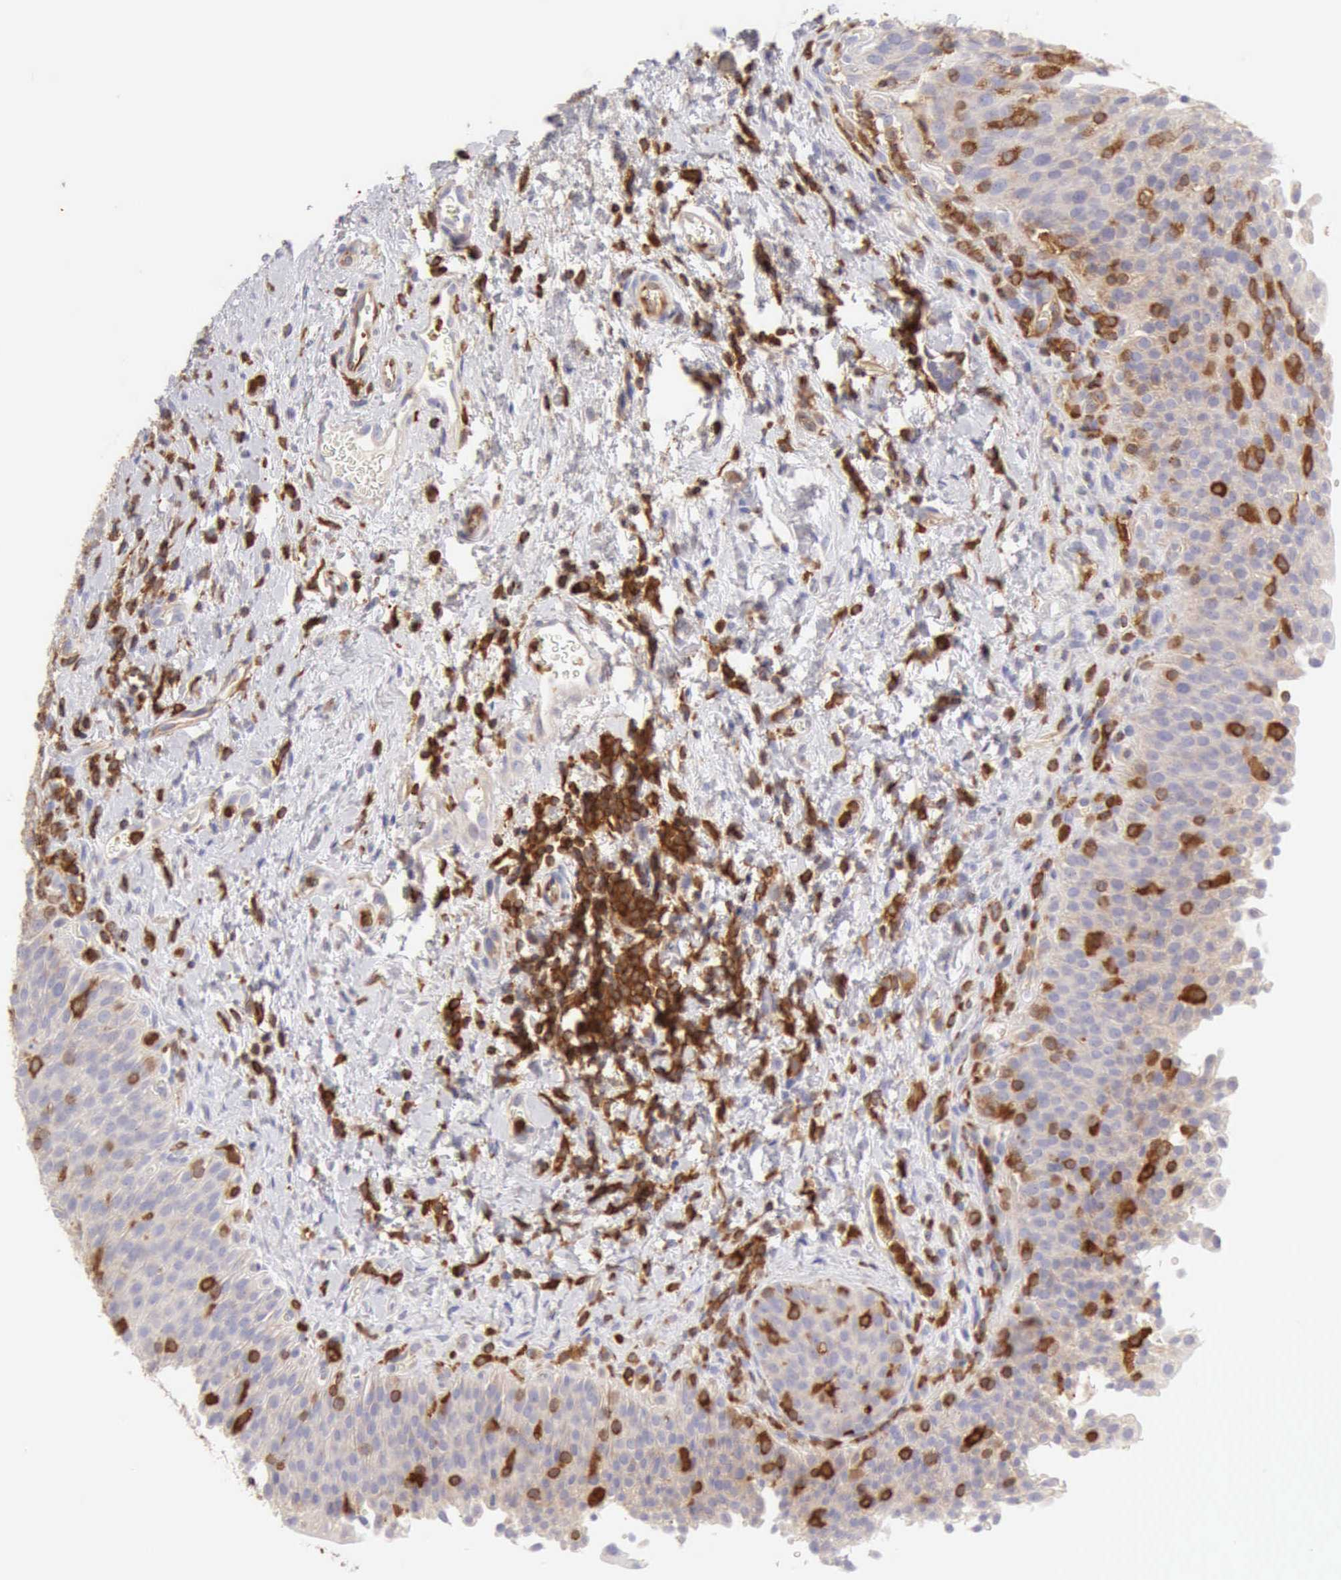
{"staining": {"intensity": "negative", "quantity": "none", "location": "none"}, "tissue": "urinary bladder", "cell_type": "Urothelial cells", "image_type": "normal", "snomed": [{"axis": "morphology", "description": "Normal tissue, NOS"}, {"axis": "topography", "description": "Urinary bladder"}], "caption": "Immunohistochemistry photomicrograph of unremarkable urinary bladder: human urinary bladder stained with DAB displays no significant protein staining in urothelial cells.", "gene": "ARHGAP4", "patient": {"sex": "male", "age": 51}}